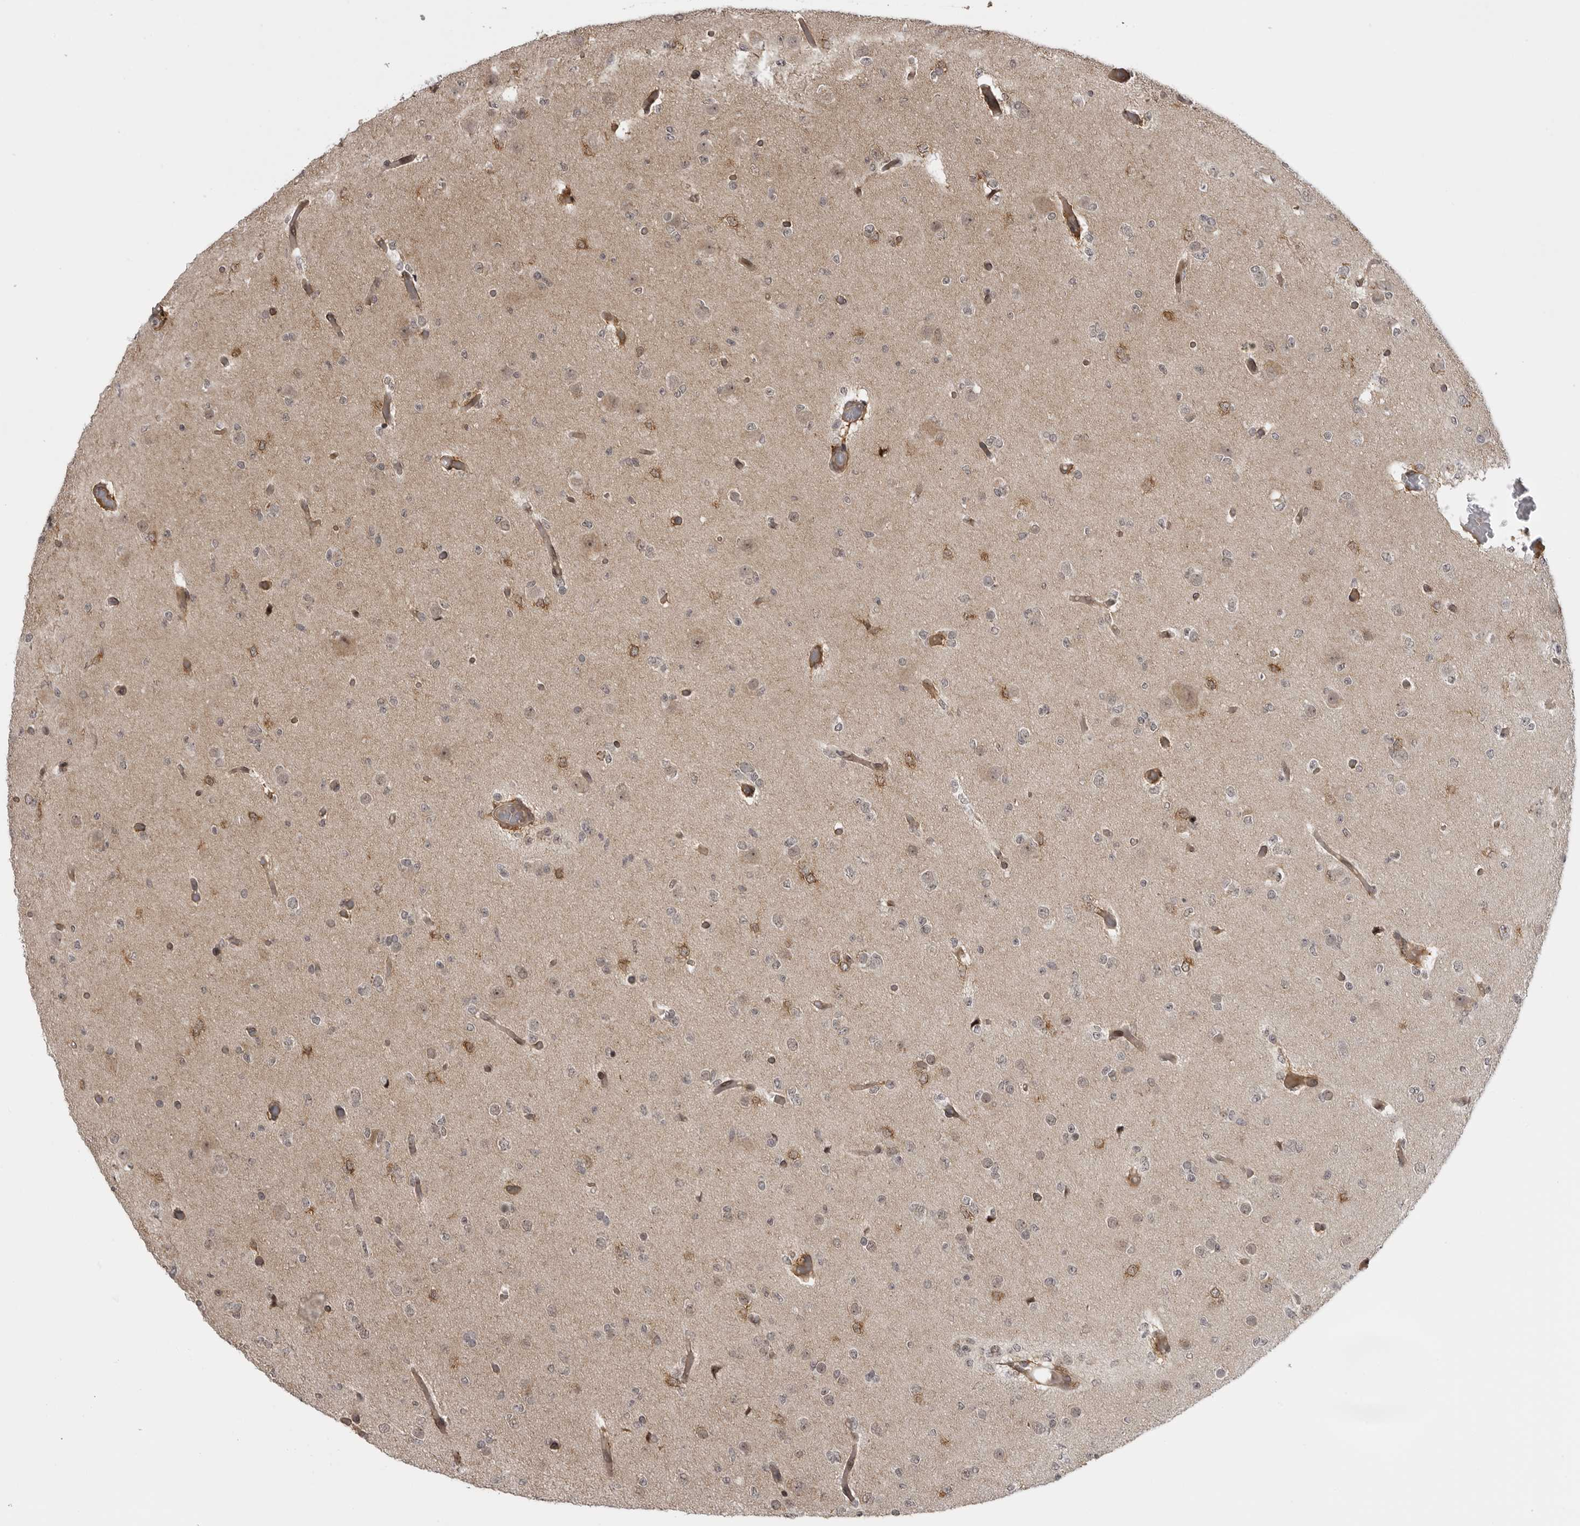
{"staining": {"intensity": "weak", "quantity": "25%-75%", "location": "cytoplasmic/membranous"}, "tissue": "glioma", "cell_type": "Tumor cells", "image_type": "cancer", "snomed": [{"axis": "morphology", "description": "Glioma, malignant, Low grade"}, {"axis": "topography", "description": "Brain"}], "caption": "Glioma tissue shows weak cytoplasmic/membranous positivity in about 25%-75% of tumor cells, visualized by immunohistochemistry.", "gene": "DNAH14", "patient": {"sex": "female", "age": 22}}